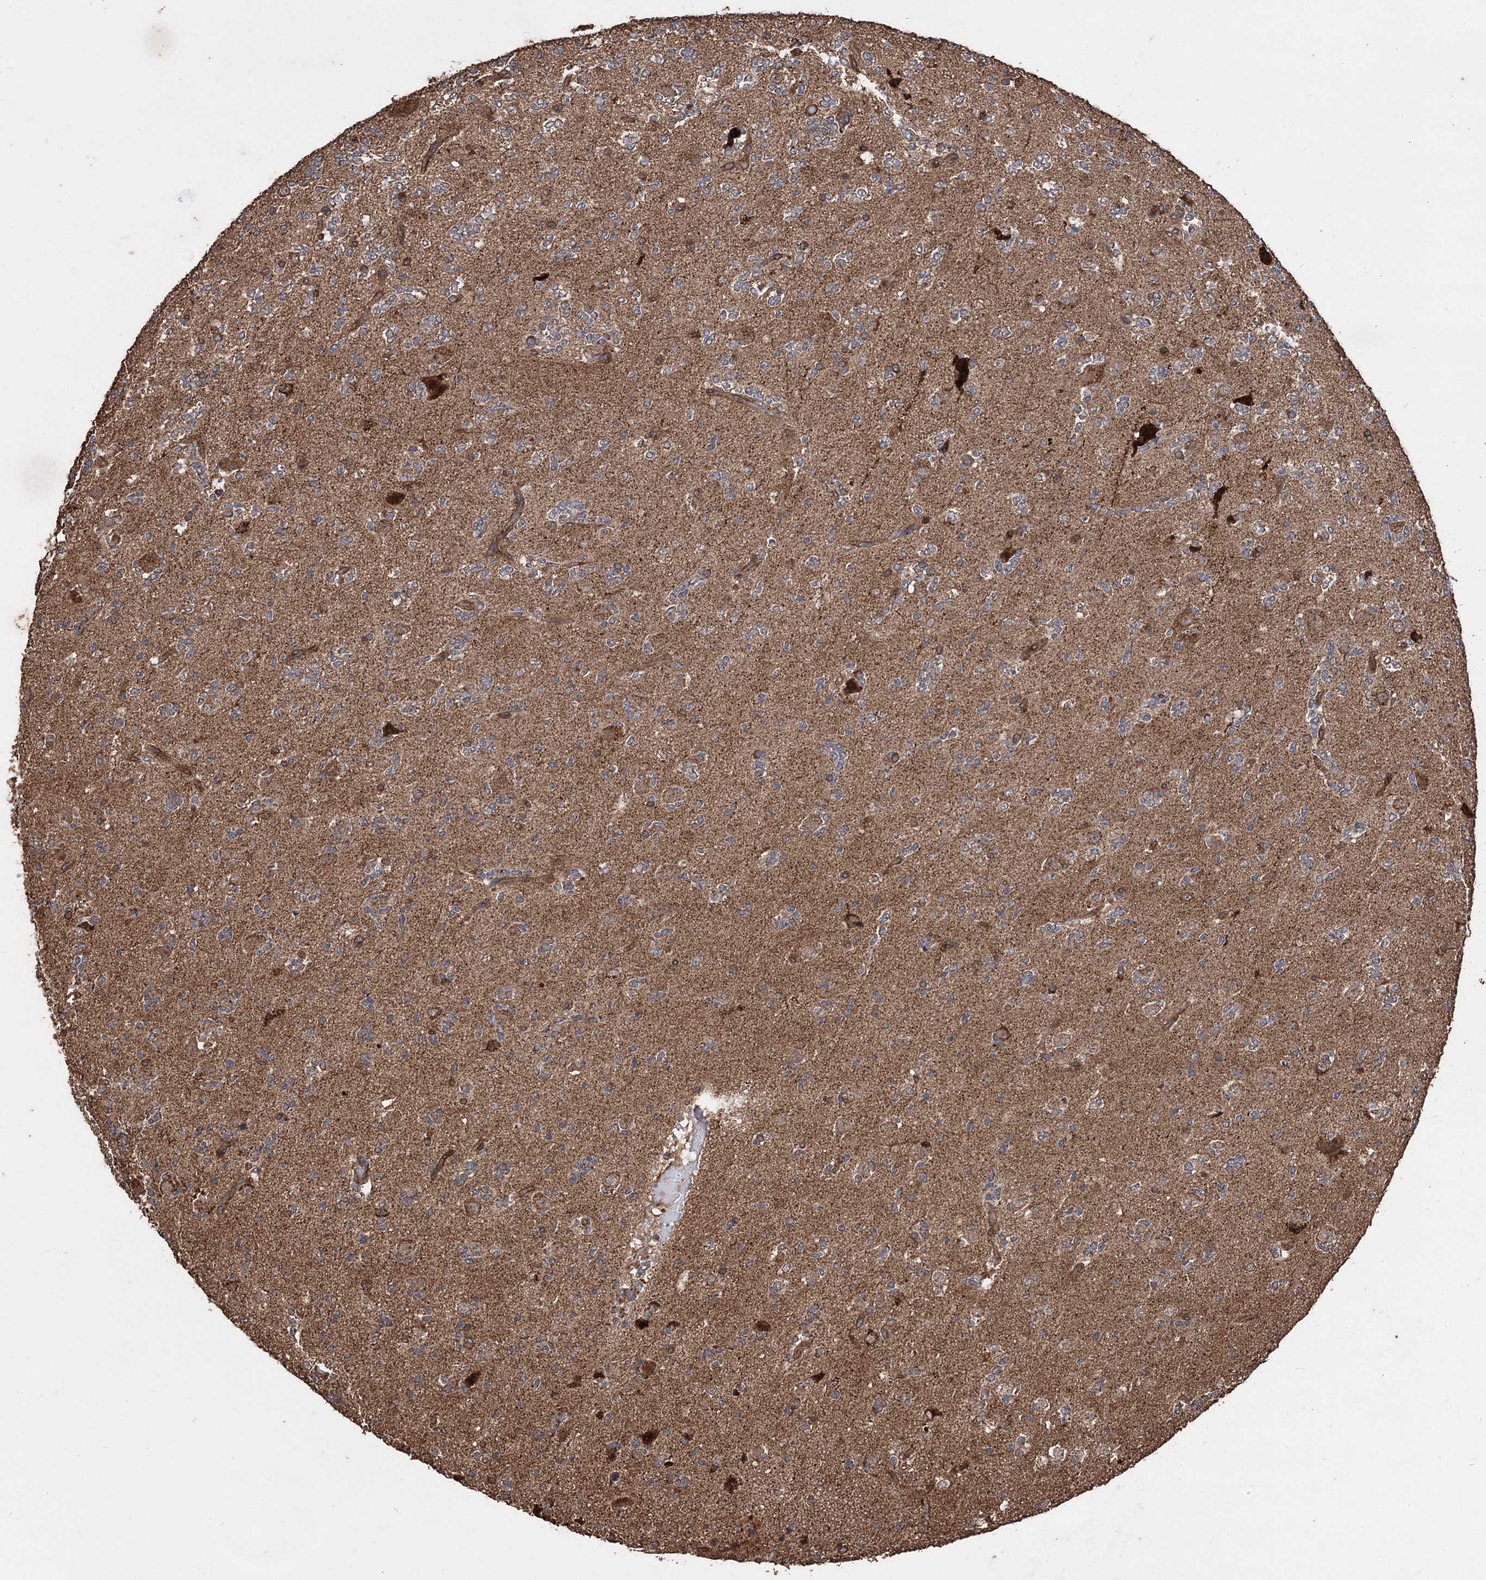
{"staining": {"intensity": "weak", "quantity": "<25%", "location": "cytoplasmic/membranous"}, "tissue": "glioma", "cell_type": "Tumor cells", "image_type": "cancer", "snomed": [{"axis": "morphology", "description": "Glioma, malignant, High grade"}, {"axis": "topography", "description": "Brain"}], "caption": "An IHC image of malignant glioma (high-grade) is shown. There is no staining in tumor cells of malignant glioma (high-grade).", "gene": "RASSF3", "patient": {"sex": "female", "age": 62}}